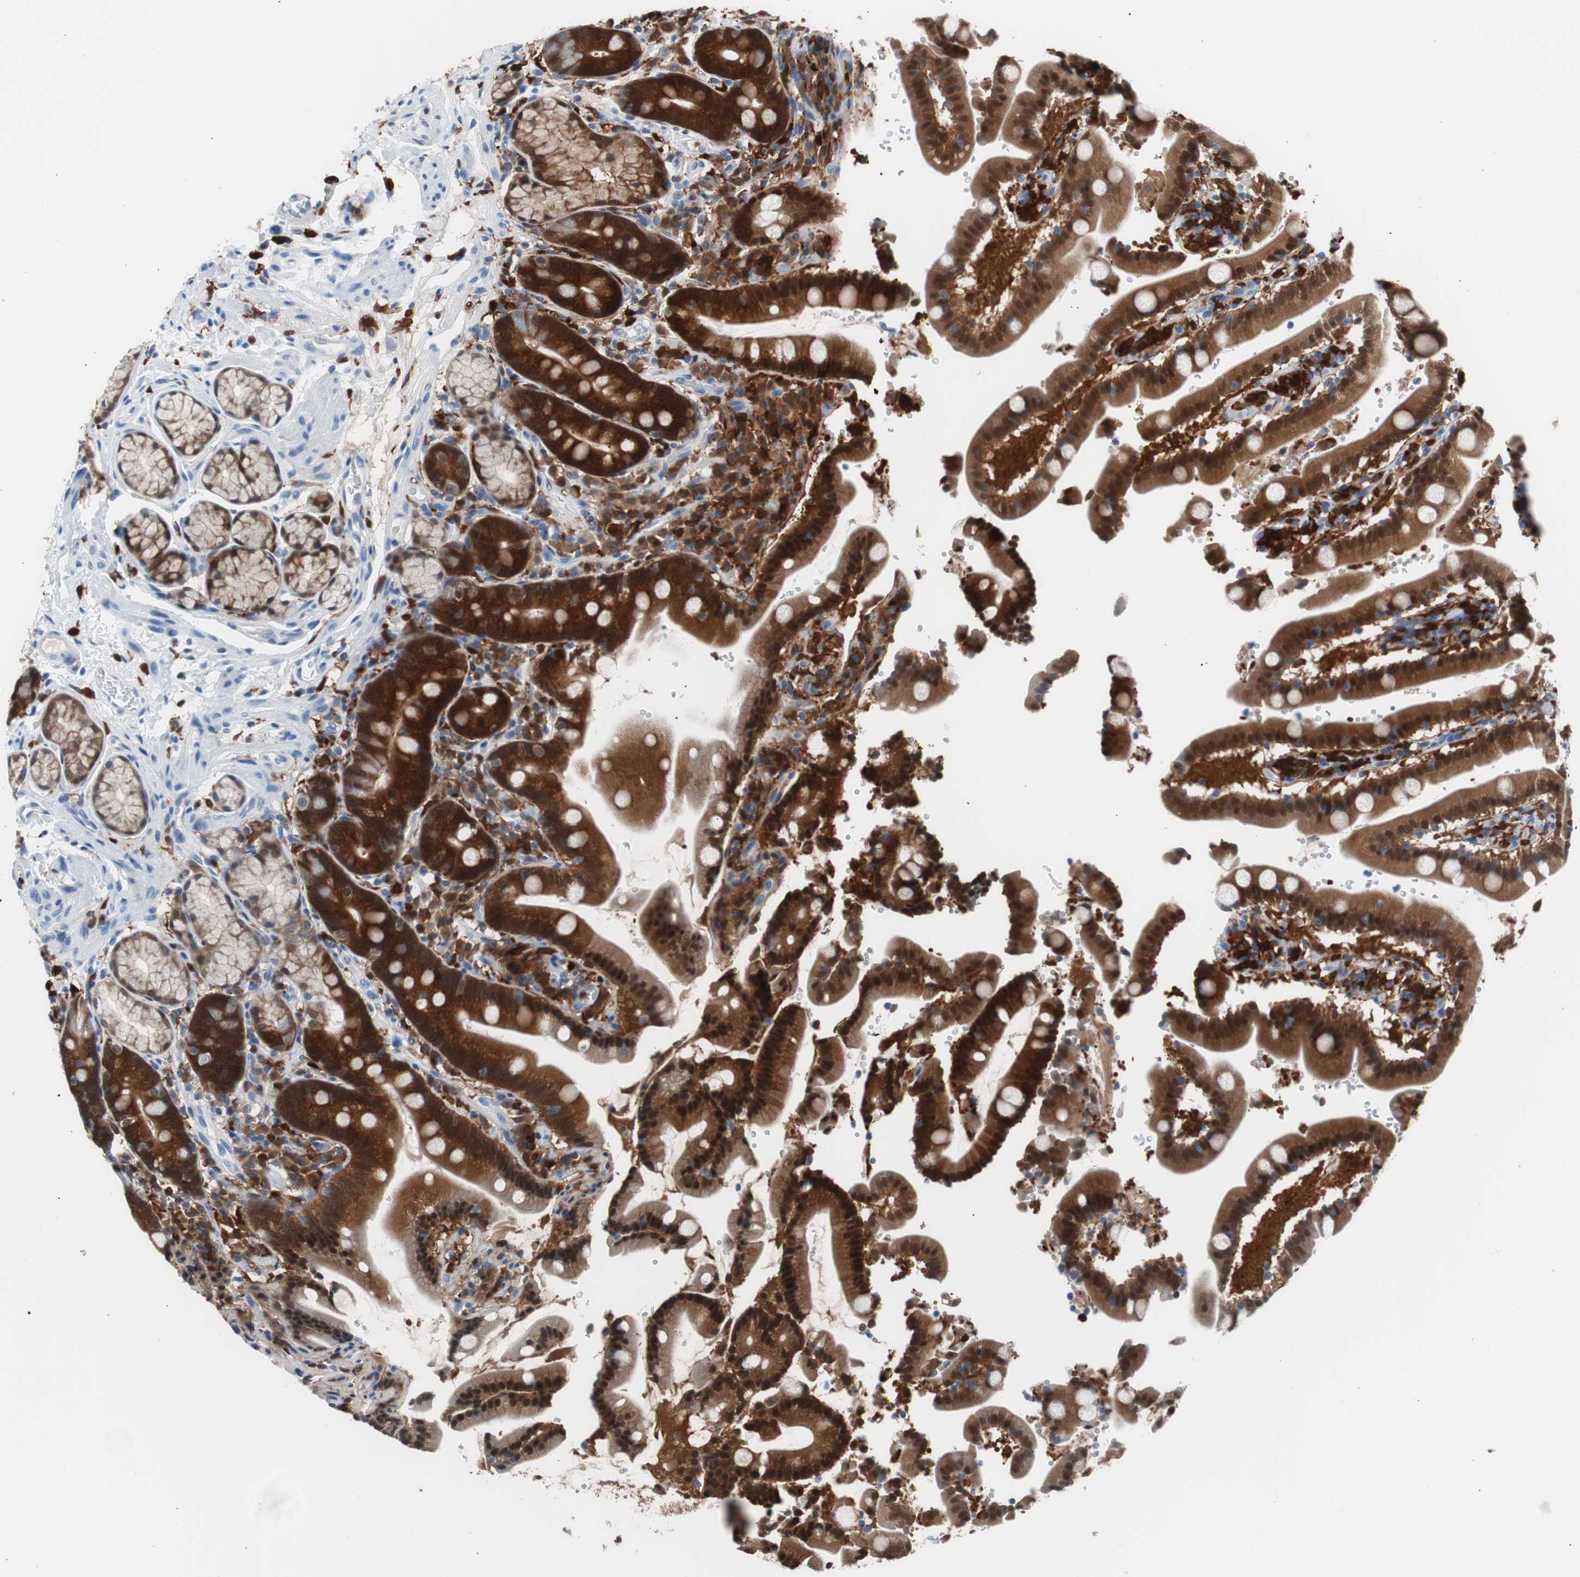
{"staining": {"intensity": "strong", "quantity": ">75%", "location": "cytoplasmic/membranous"}, "tissue": "duodenum", "cell_type": "Glandular cells", "image_type": "normal", "snomed": [{"axis": "morphology", "description": "Normal tissue, NOS"}, {"axis": "topography", "description": "Small intestine, NOS"}], "caption": "Strong cytoplasmic/membranous staining for a protein is appreciated in approximately >75% of glandular cells of normal duodenum using immunohistochemistry (IHC).", "gene": "SYK", "patient": {"sex": "female", "age": 71}}